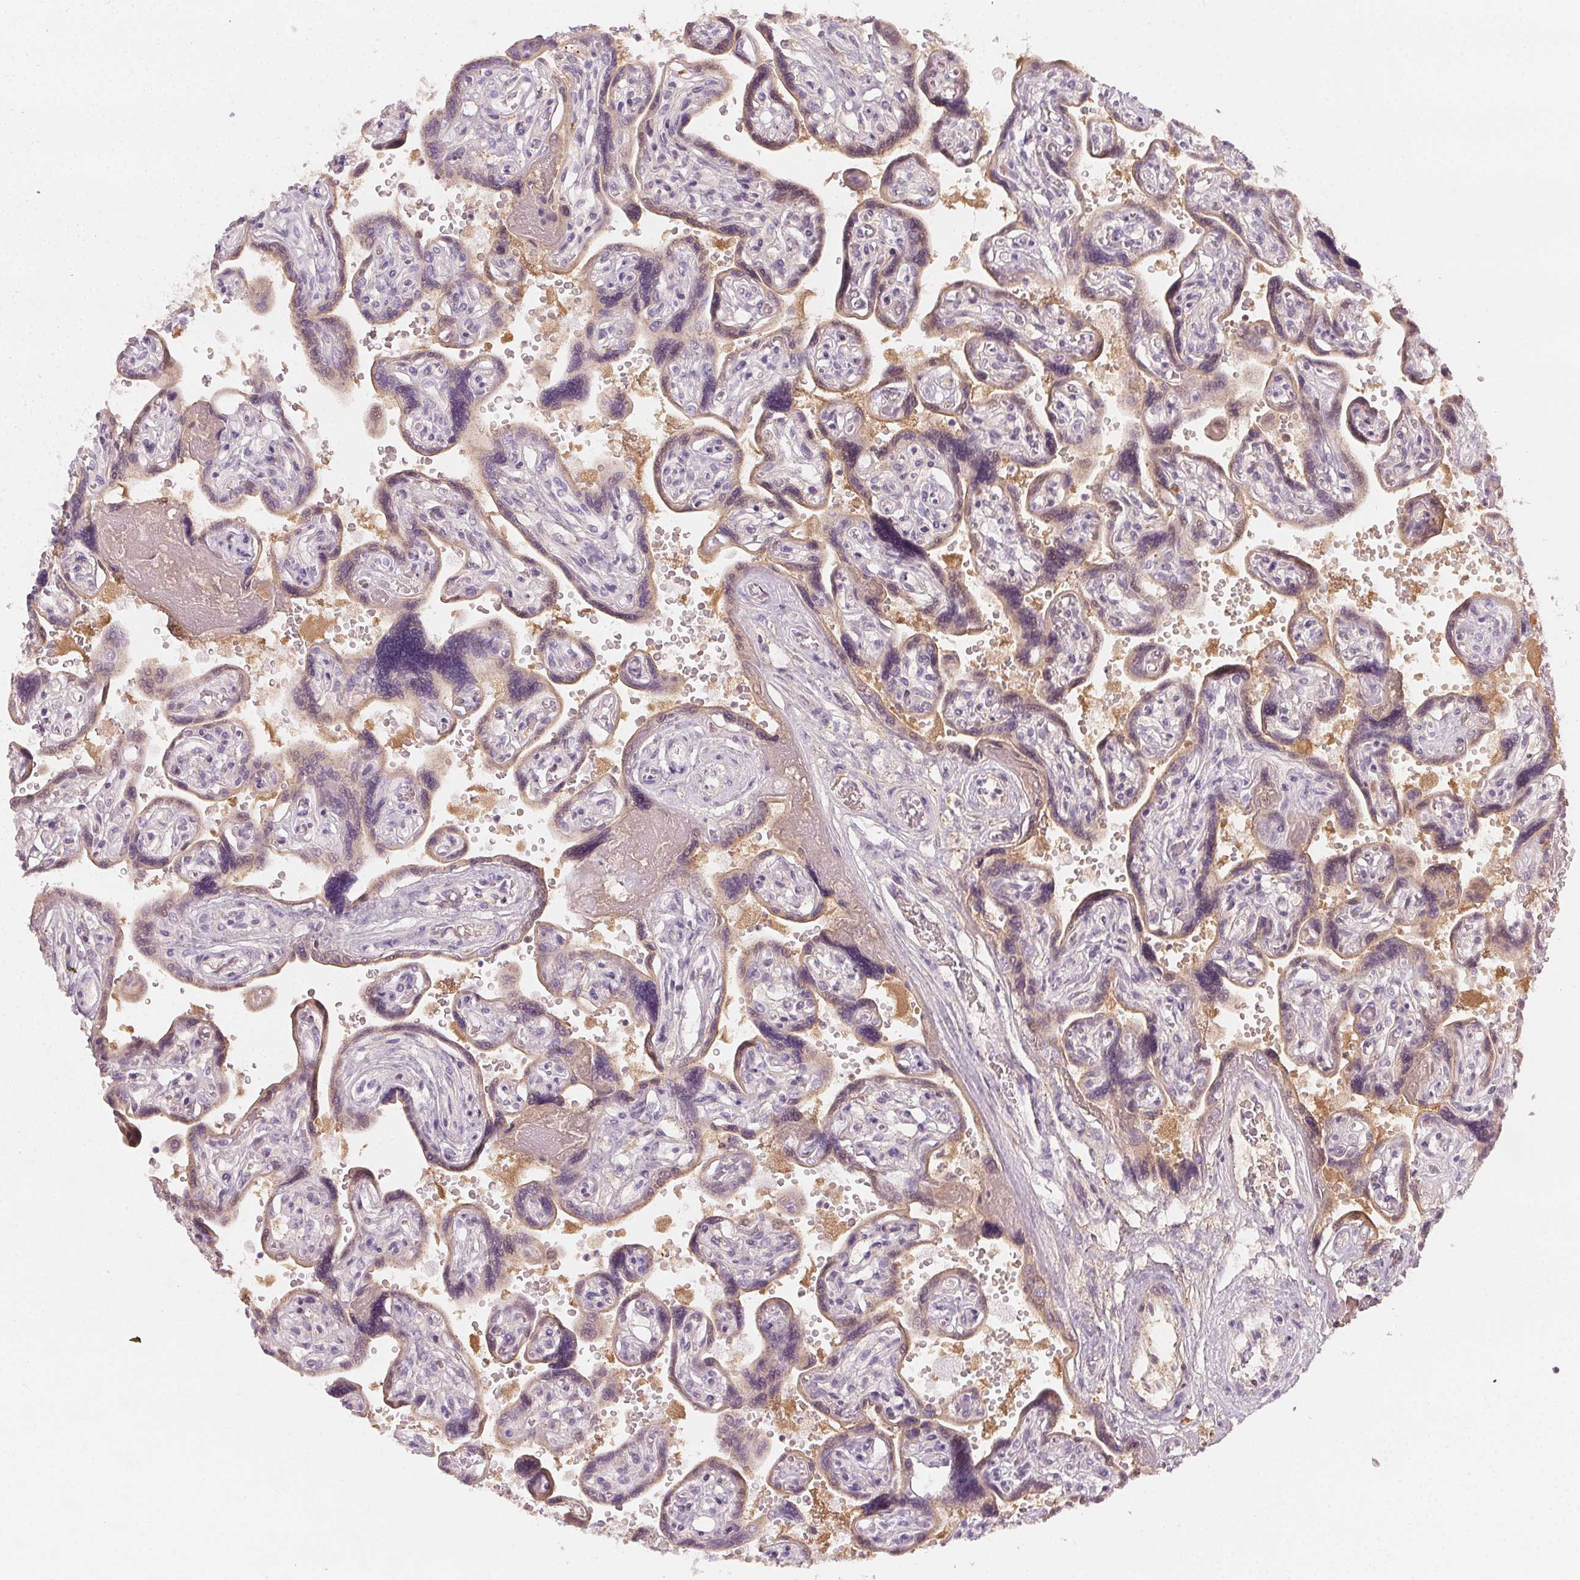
{"staining": {"intensity": "negative", "quantity": "none", "location": "none"}, "tissue": "placenta", "cell_type": "Decidual cells", "image_type": "normal", "snomed": [{"axis": "morphology", "description": "Normal tissue, NOS"}, {"axis": "topography", "description": "Placenta"}], "caption": "Placenta stained for a protein using immunohistochemistry shows no staining decidual cells.", "gene": "AFM", "patient": {"sex": "female", "age": 32}}